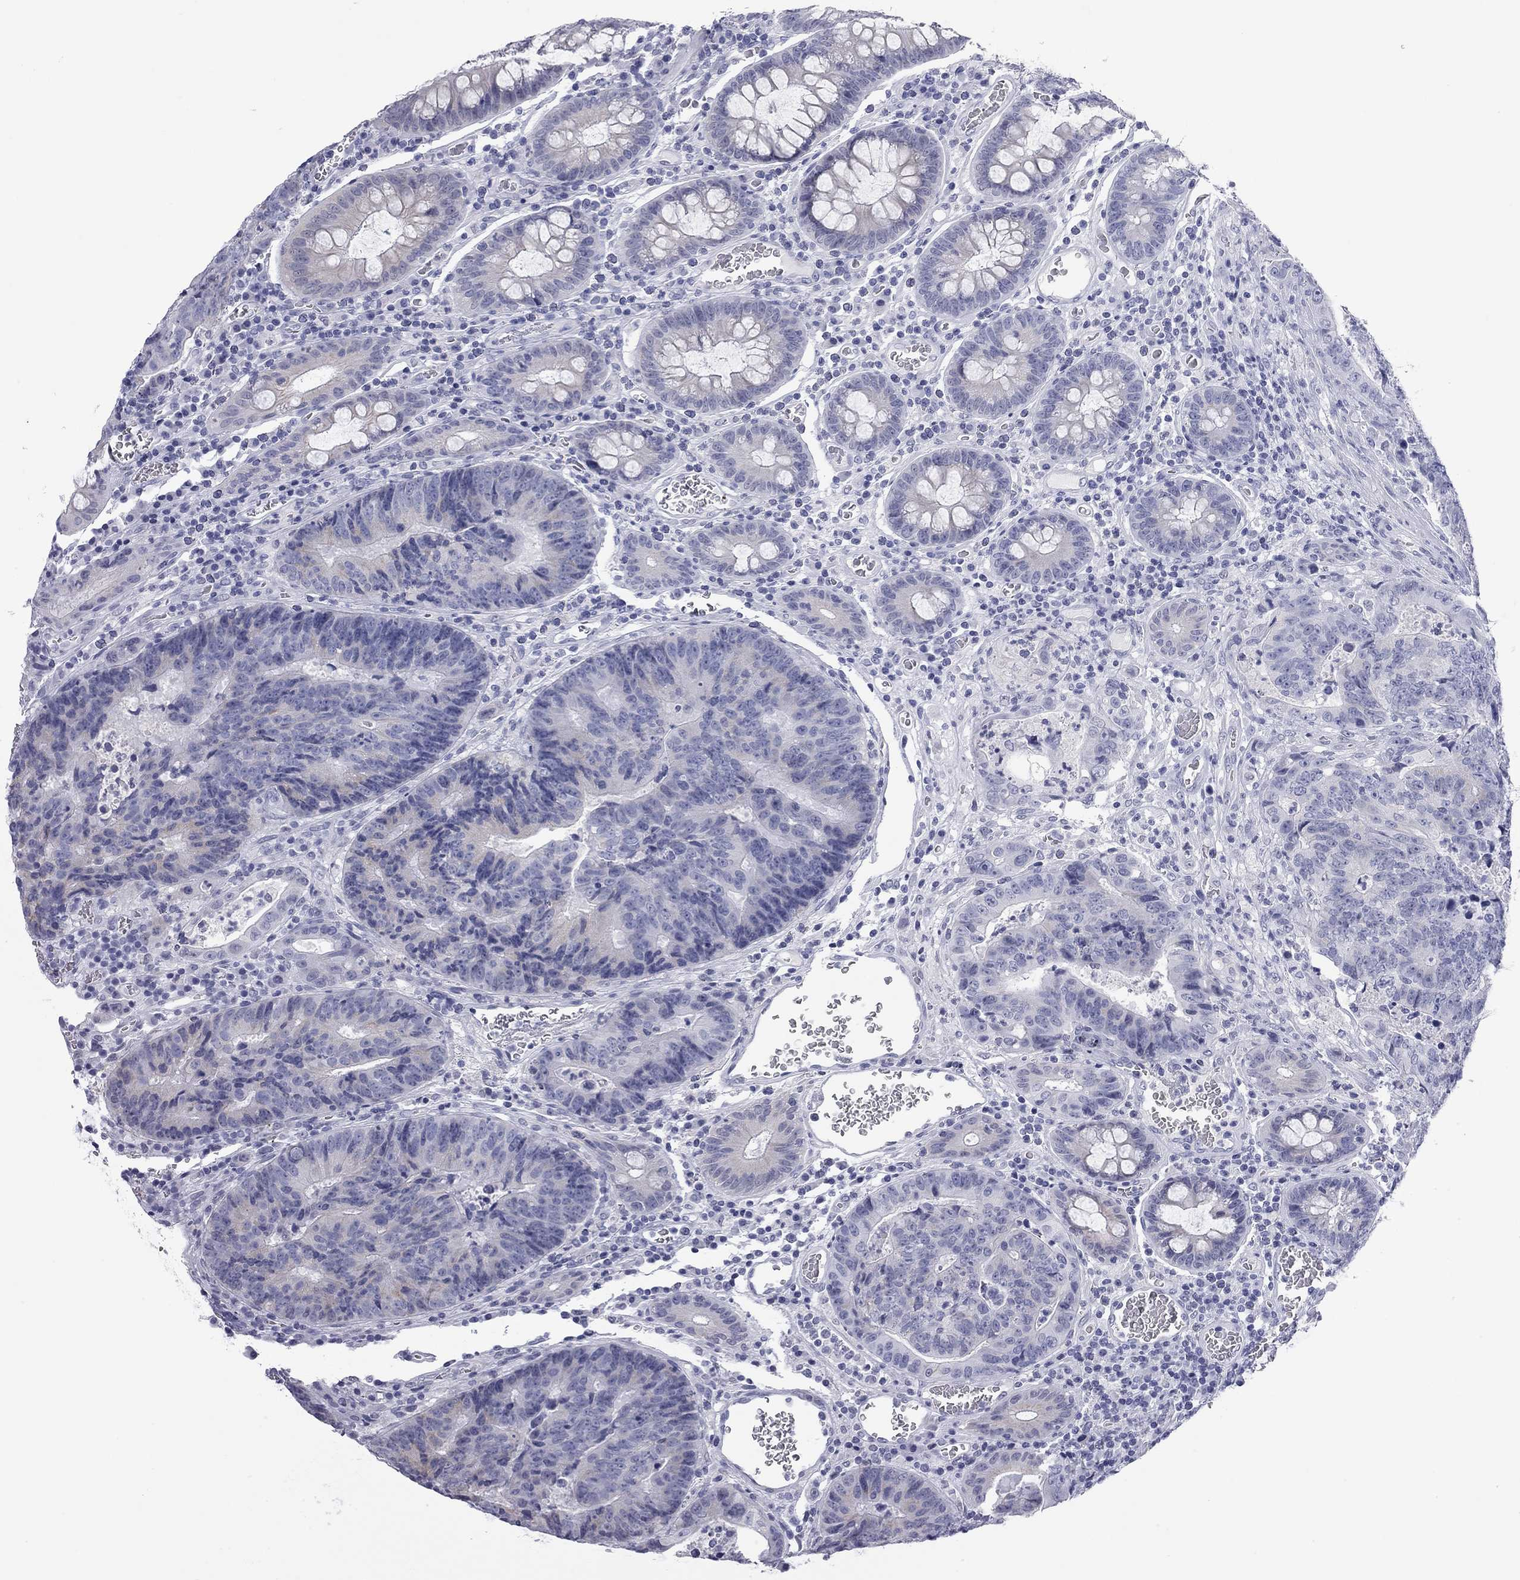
{"staining": {"intensity": "negative", "quantity": "none", "location": "none"}, "tissue": "colorectal cancer", "cell_type": "Tumor cells", "image_type": "cancer", "snomed": [{"axis": "morphology", "description": "Adenocarcinoma, NOS"}, {"axis": "topography", "description": "Colon"}], "caption": "Micrograph shows no protein staining in tumor cells of colorectal cancer (adenocarcinoma) tissue. The staining is performed using DAB brown chromogen with nuclei counter-stained in using hematoxylin.", "gene": "AK8", "patient": {"sex": "female", "age": 48}}